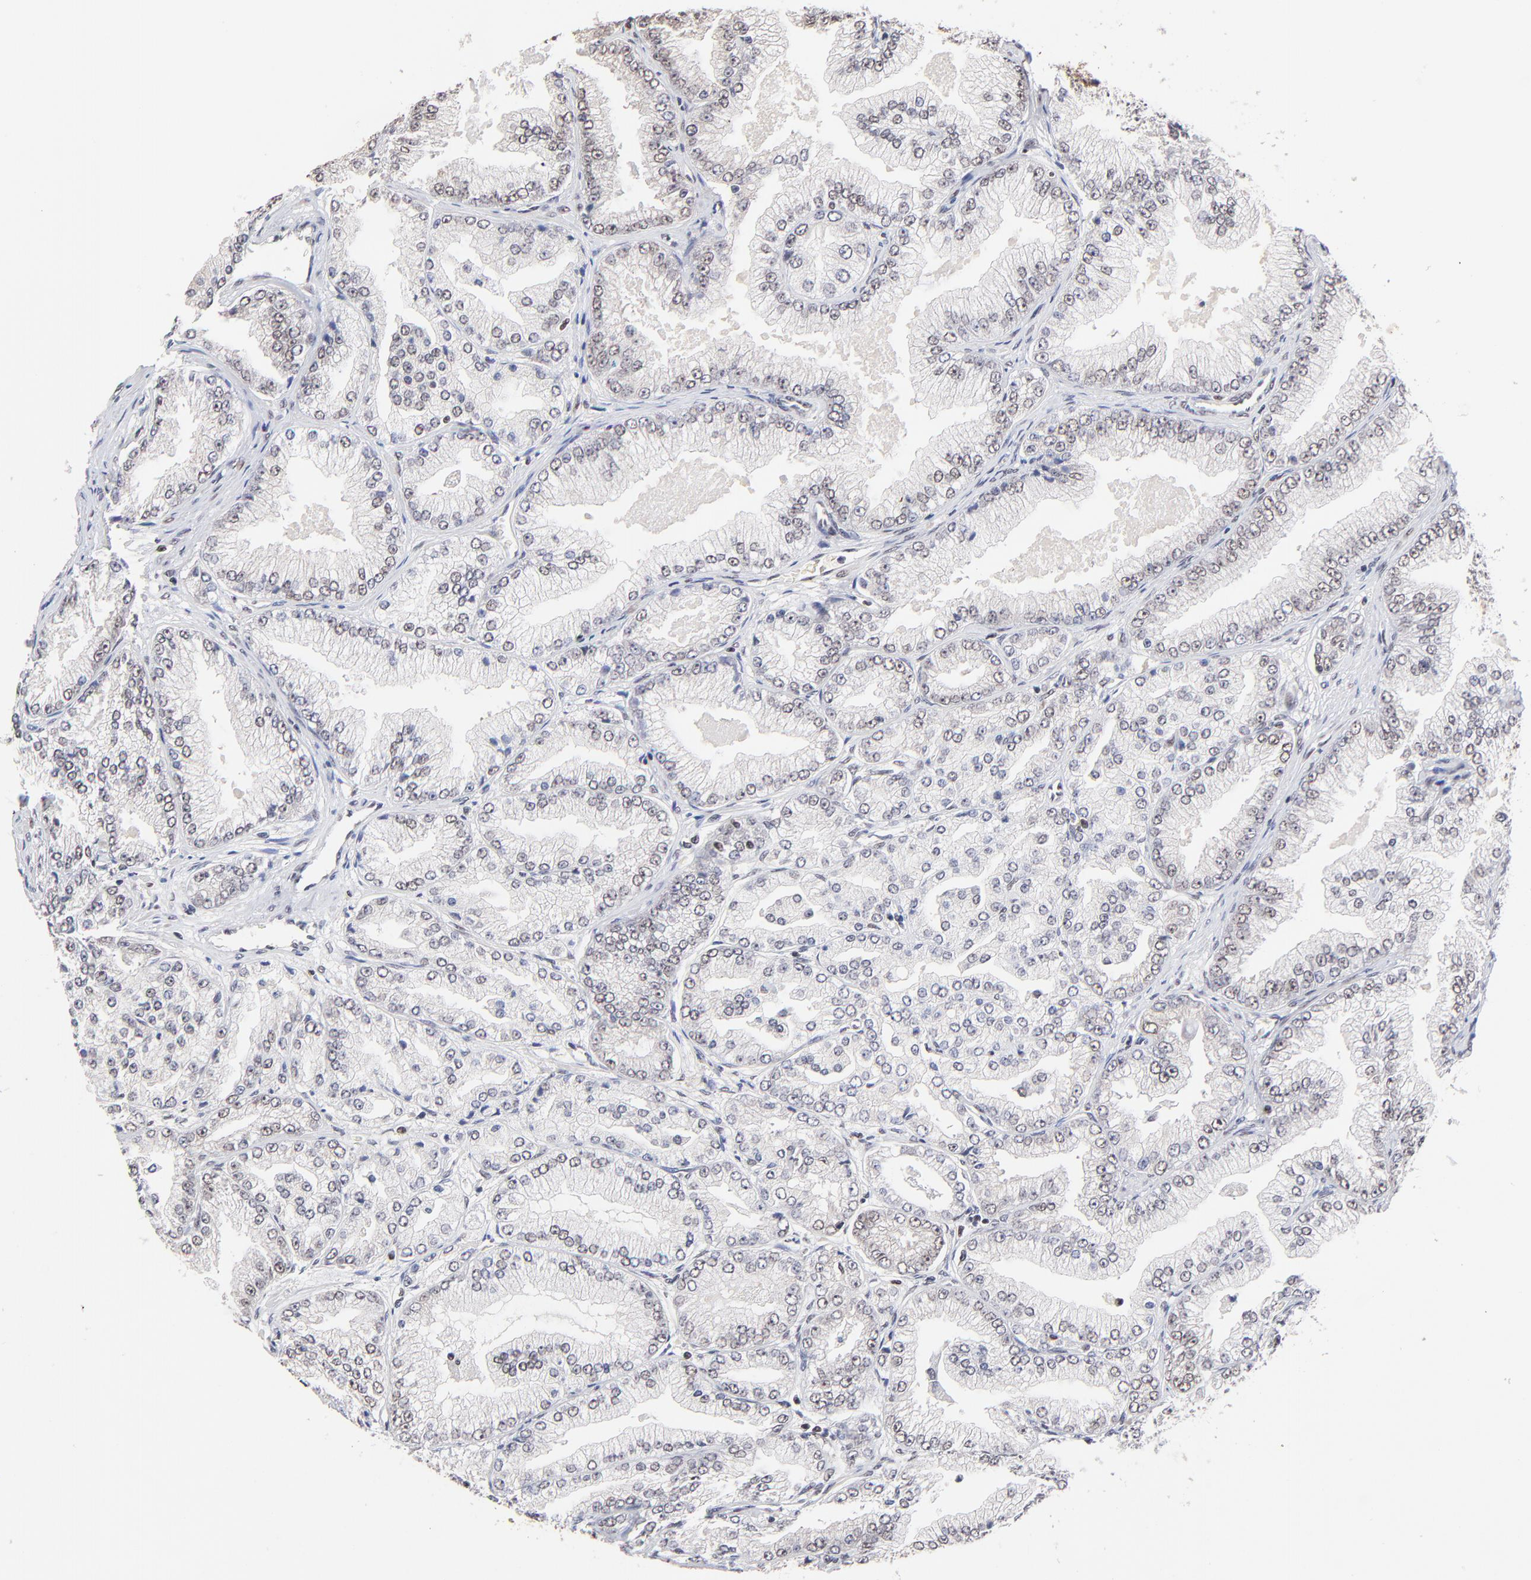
{"staining": {"intensity": "weak", "quantity": "25%-75%", "location": "nuclear"}, "tissue": "prostate cancer", "cell_type": "Tumor cells", "image_type": "cancer", "snomed": [{"axis": "morphology", "description": "Adenocarcinoma, High grade"}, {"axis": "topography", "description": "Prostate"}], "caption": "Immunohistochemical staining of human adenocarcinoma (high-grade) (prostate) demonstrates low levels of weak nuclear protein positivity in about 25%-75% of tumor cells. (brown staining indicates protein expression, while blue staining denotes nuclei).", "gene": "DSN1", "patient": {"sex": "male", "age": 61}}